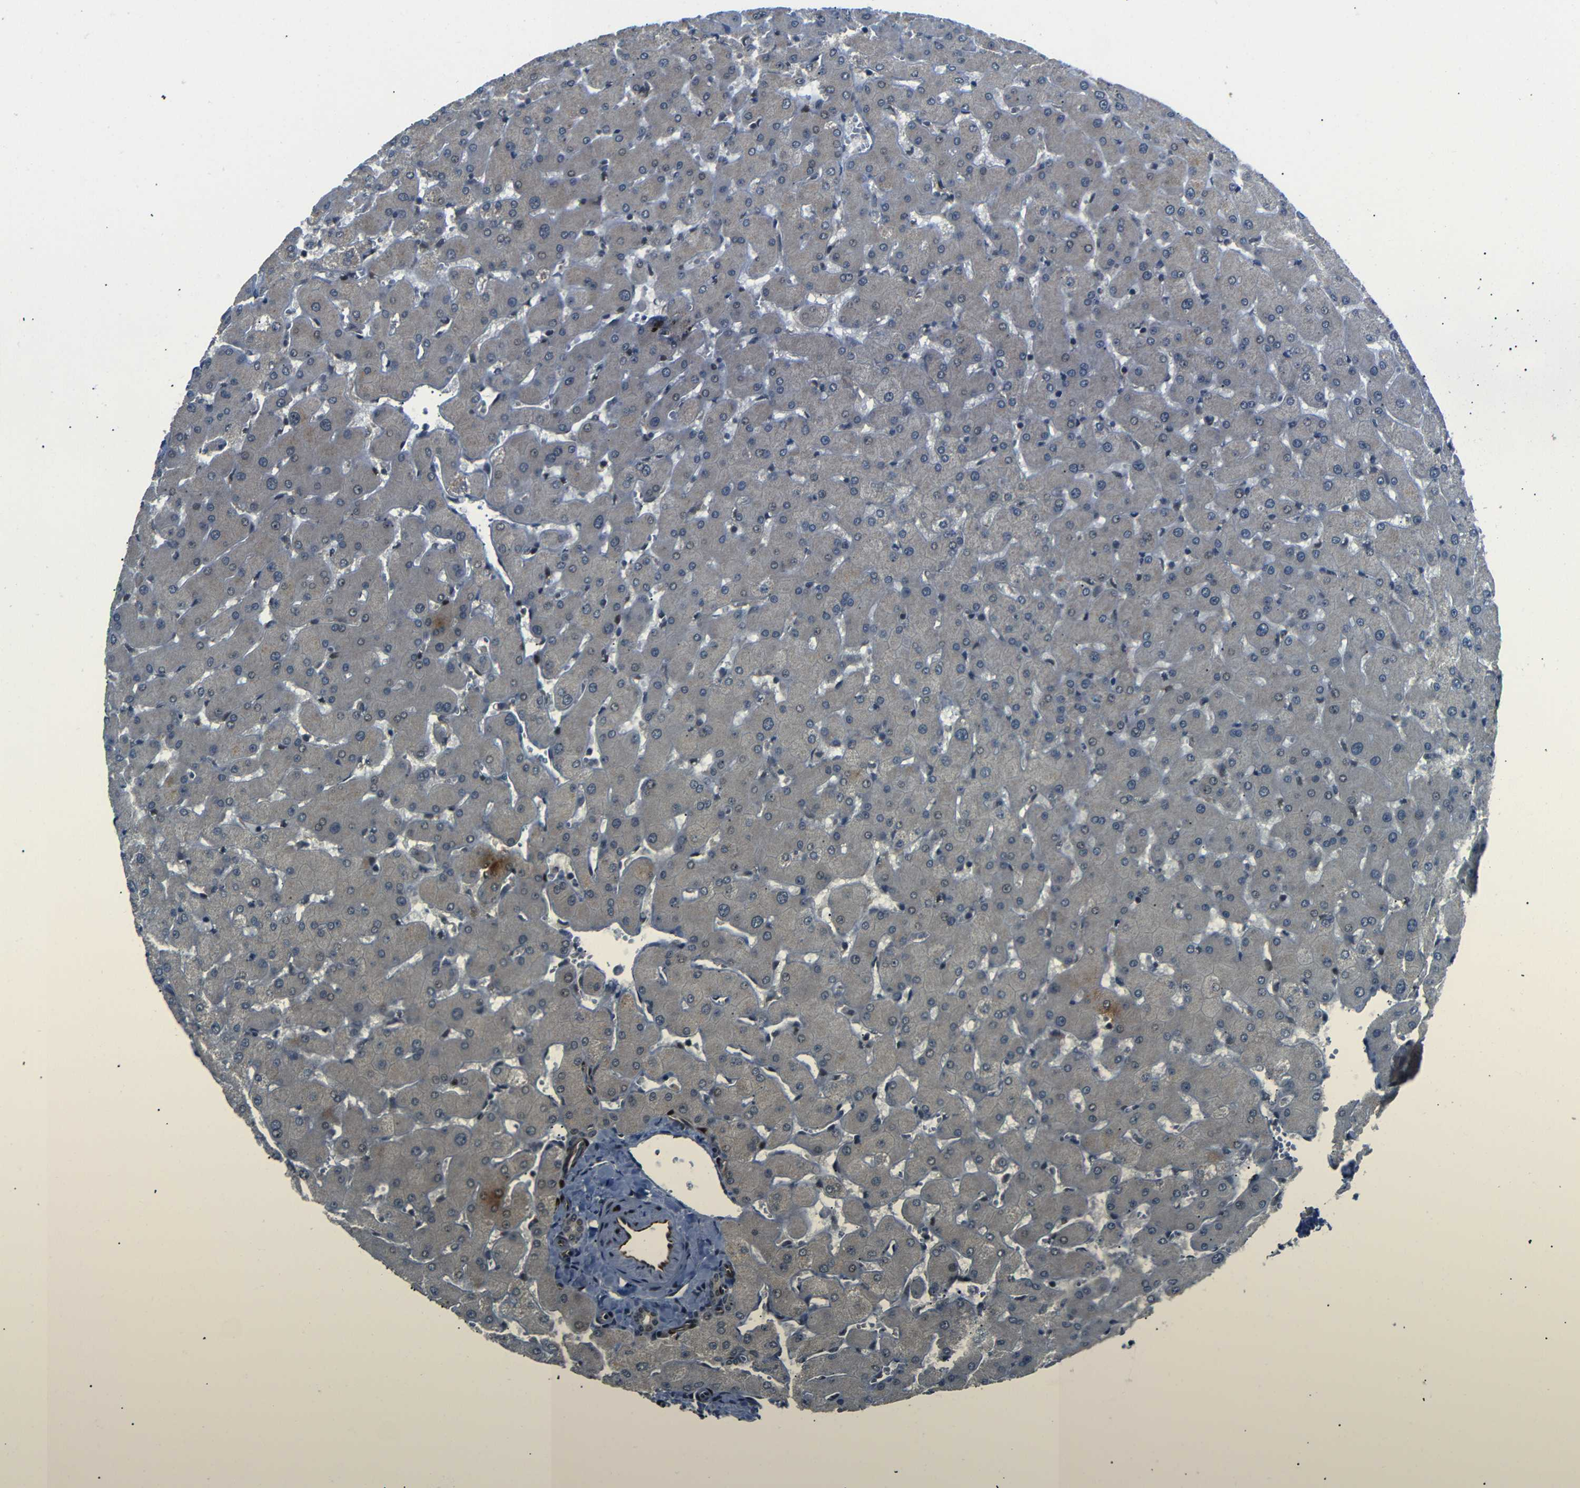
{"staining": {"intensity": "weak", "quantity": ">75%", "location": "cytoplasmic/membranous,nuclear"}, "tissue": "liver", "cell_type": "Cholangiocytes", "image_type": "normal", "snomed": [{"axis": "morphology", "description": "Normal tissue, NOS"}, {"axis": "topography", "description": "Liver"}], "caption": "Immunohistochemistry micrograph of unremarkable liver: liver stained using immunohistochemistry shows low levels of weak protein expression localized specifically in the cytoplasmic/membranous,nuclear of cholangiocytes, appearing as a cytoplasmic/membranous,nuclear brown color.", "gene": "TBX2", "patient": {"sex": "female", "age": 63}}